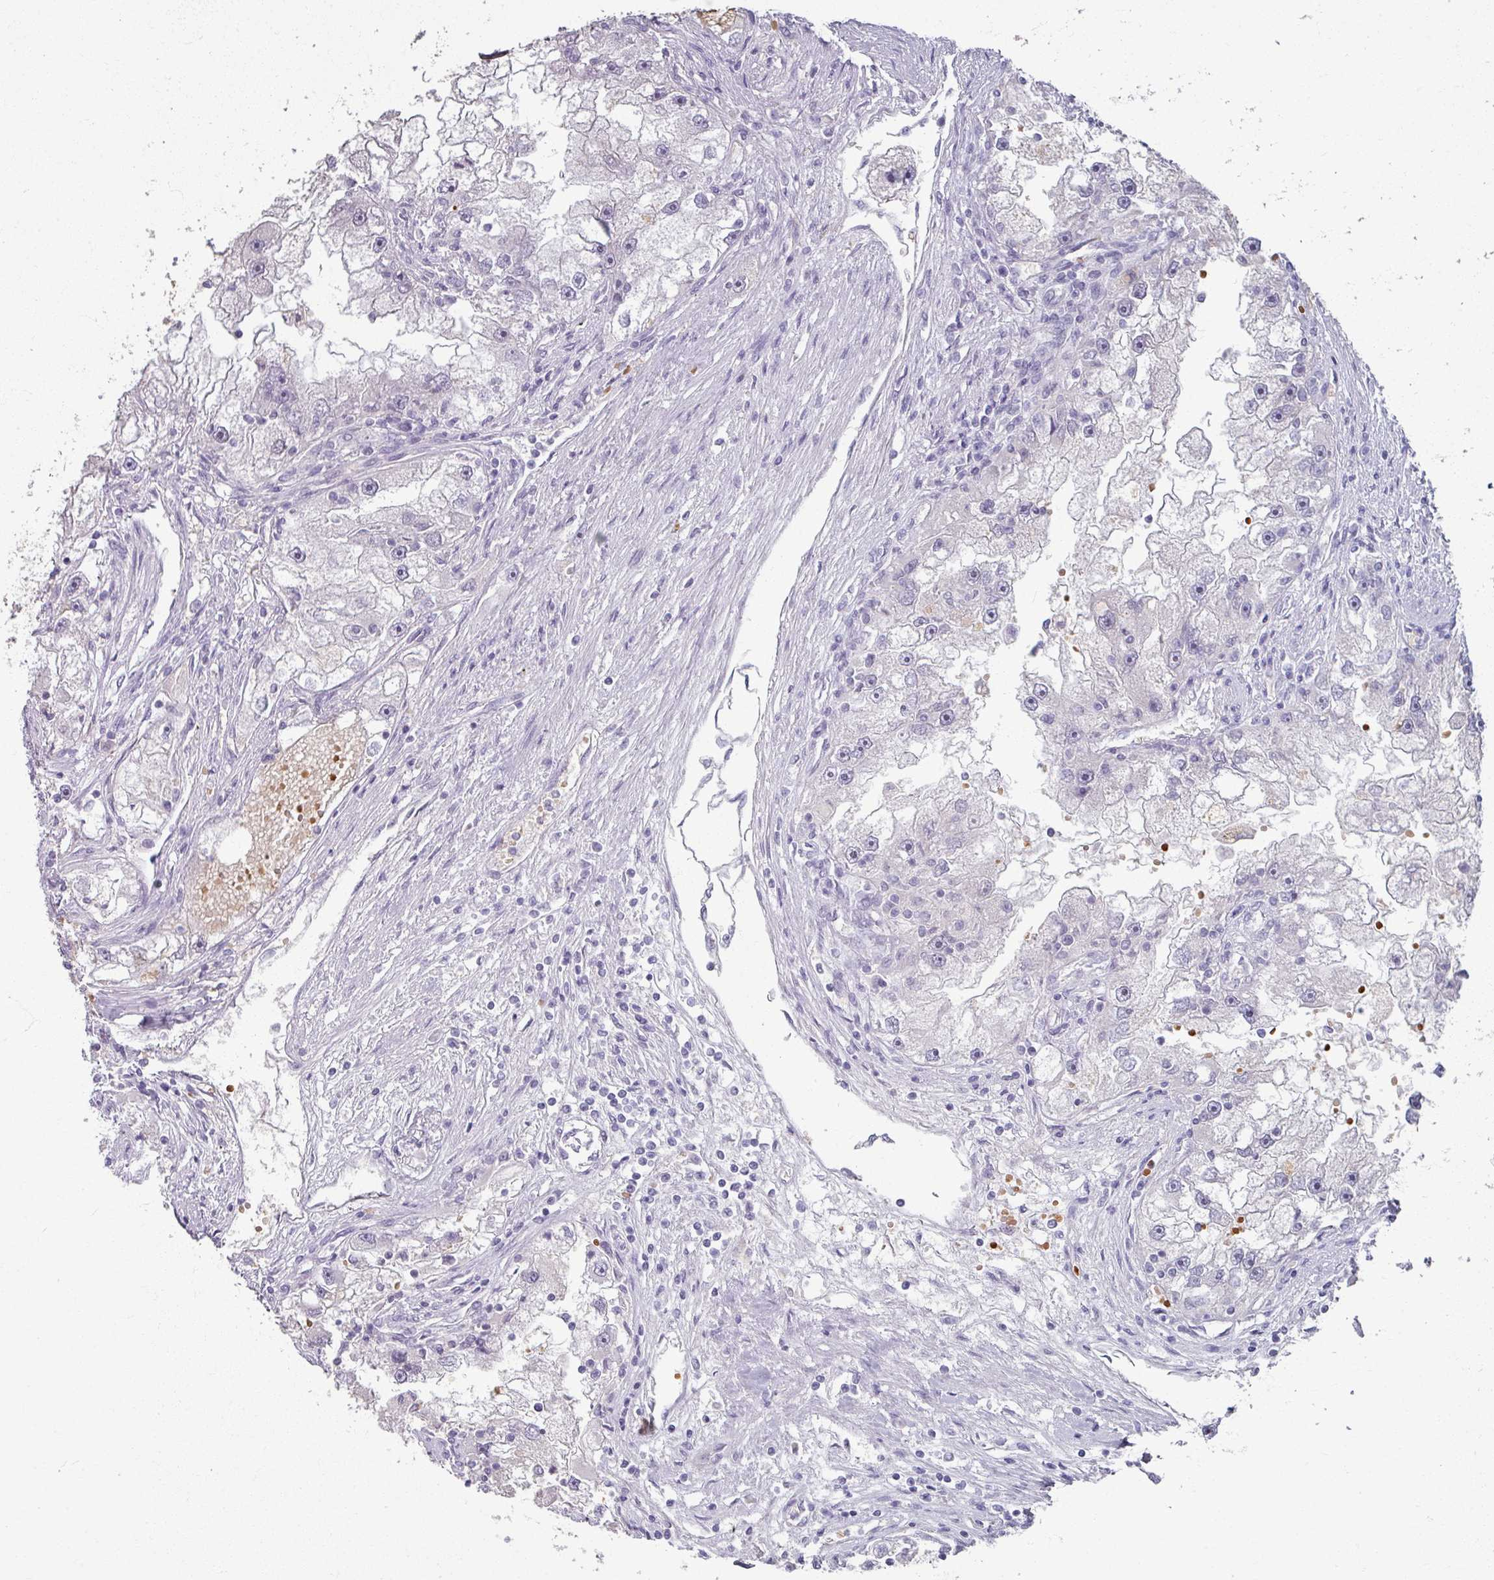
{"staining": {"intensity": "negative", "quantity": "none", "location": "none"}, "tissue": "renal cancer", "cell_type": "Tumor cells", "image_type": "cancer", "snomed": [{"axis": "morphology", "description": "Adenocarcinoma, NOS"}, {"axis": "topography", "description": "Kidney"}], "caption": "Tumor cells are negative for brown protein staining in adenocarcinoma (renal).", "gene": "KMT5C", "patient": {"sex": "male", "age": 63}}